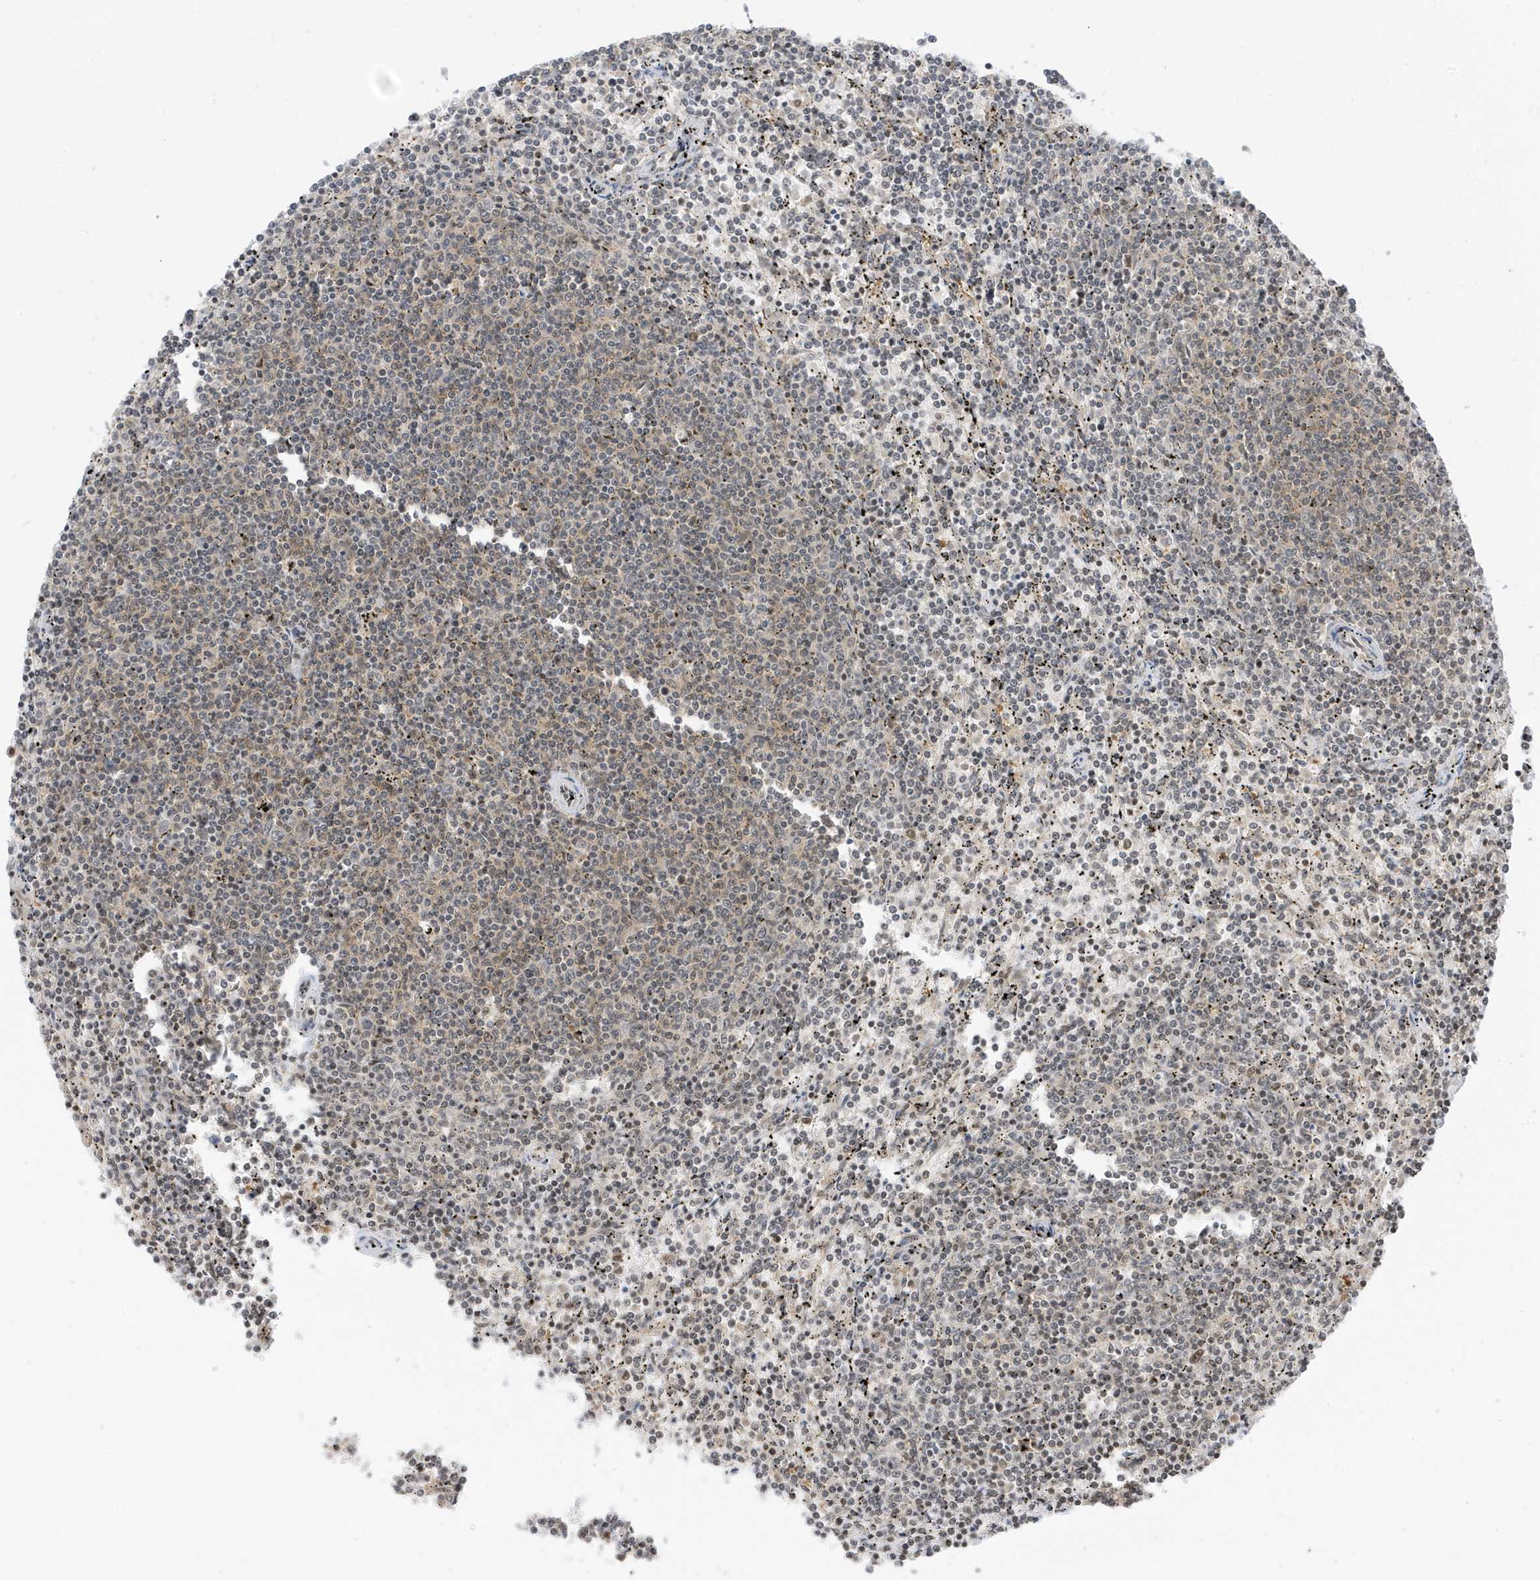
{"staining": {"intensity": "weak", "quantity": "25%-75%", "location": "cytoplasmic/membranous,nuclear"}, "tissue": "lymphoma", "cell_type": "Tumor cells", "image_type": "cancer", "snomed": [{"axis": "morphology", "description": "Malignant lymphoma, non-Hodgkin's type, Low grade"}, {"axis": "topography", "description": "Spleen"}], "caption": "Lymphoma was stained to show a protein in brown. There is low levels of weak cytoplasmic/membranous and nuclear positivity in approximately 25%-75% of tumor cells.", "gene": "TAB3", "patient": {"sex": "female", "age": 50}}